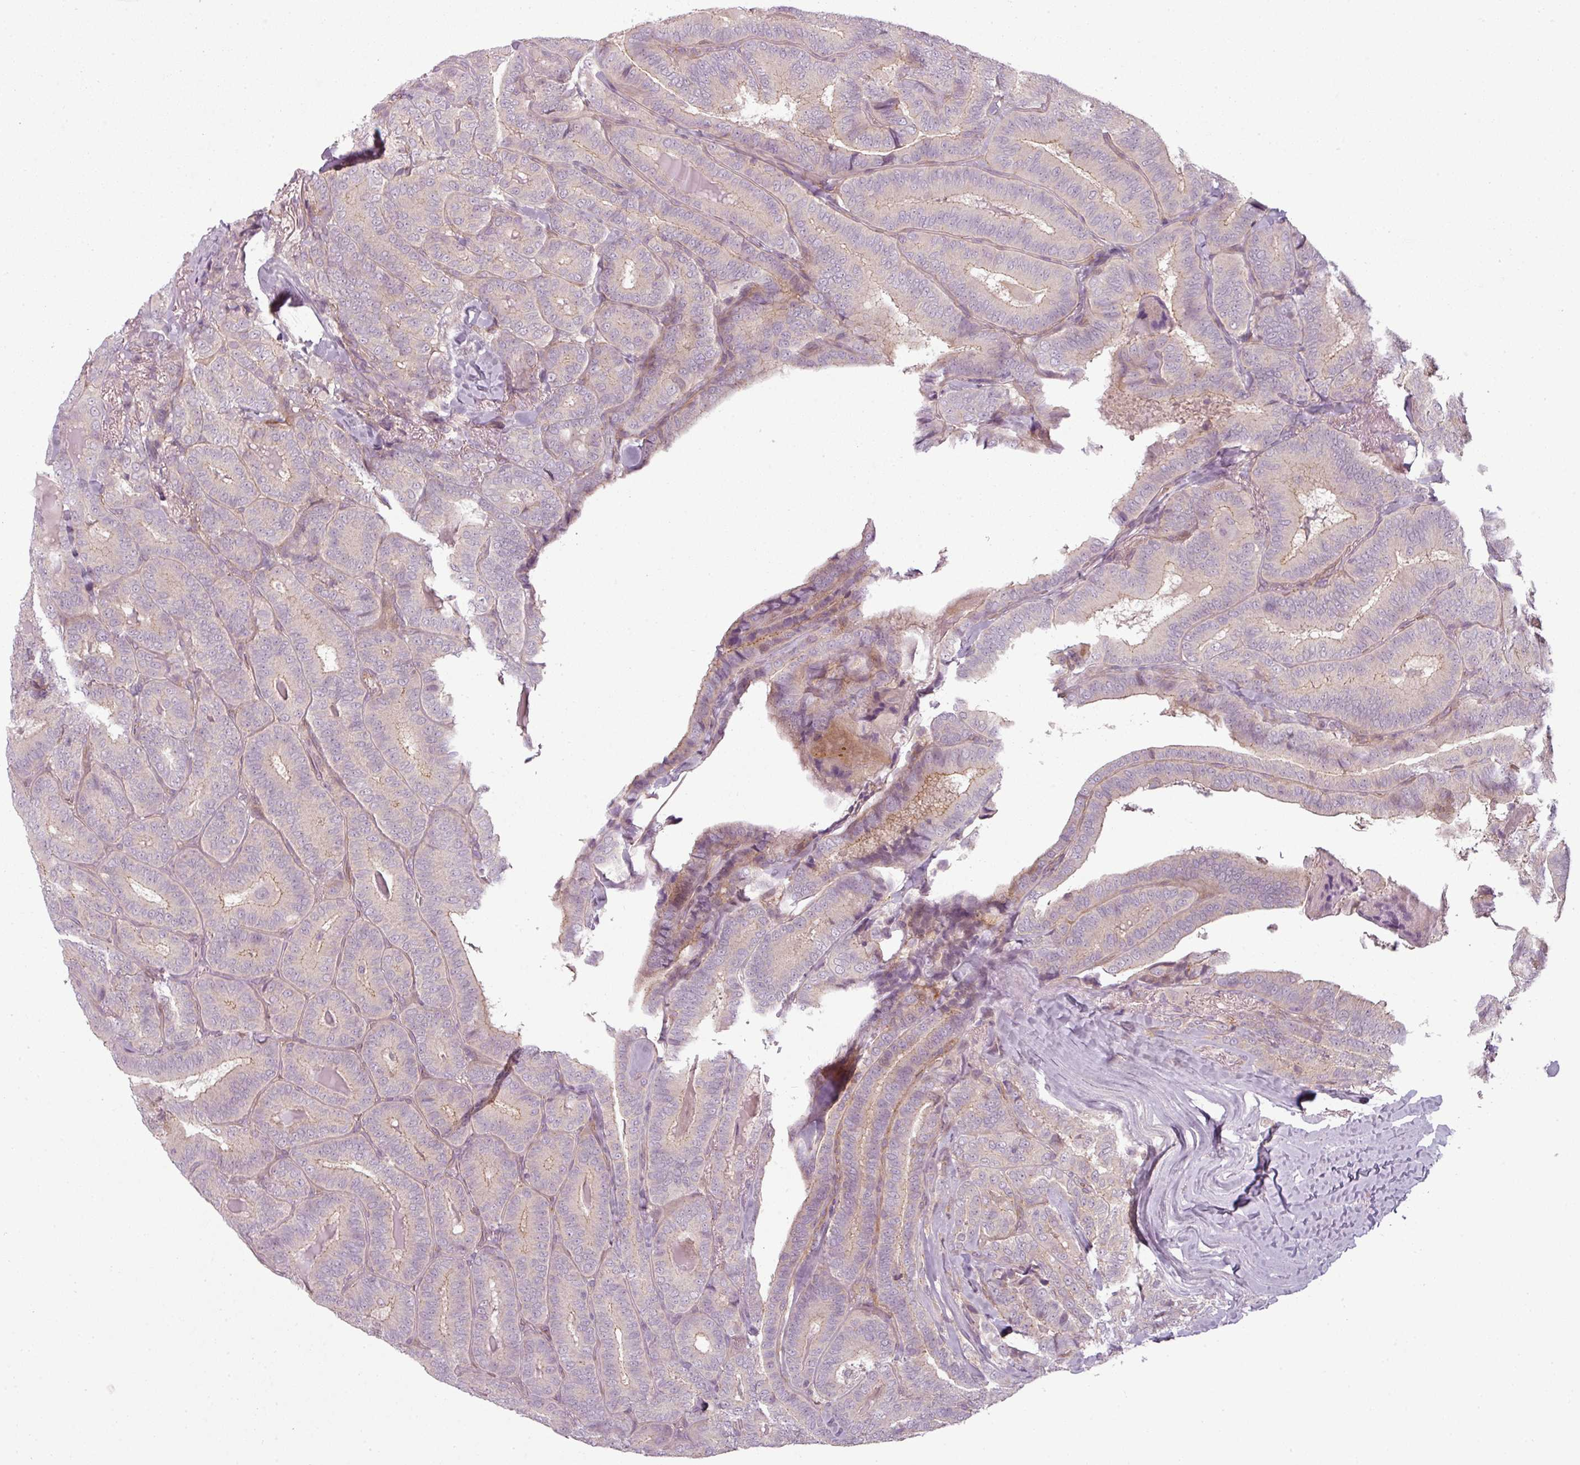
{"staining": {"intensity": "weak", "quantity": "25%-75%", "location": "cytoplasmic/membranous"}, "tissue": "thyroid cancer", "cell_type": "Tumor cells", "image_type": "cancer", "snomed": [{"axis": "morphology", "description": "Papillary adenocarcinoma, NOS"}, {"axis": "topography", "description": "Thyroid gland"}], "caption": "Thyroid cancer (papillary adenocarcinoma) stained with a brown dye shows weak cytoplasmic/membranous positive positivity in about 25%-75% of tumor cells.", "gene": "SLC16A9", "patient": {"sex": "male", "age": 61}}